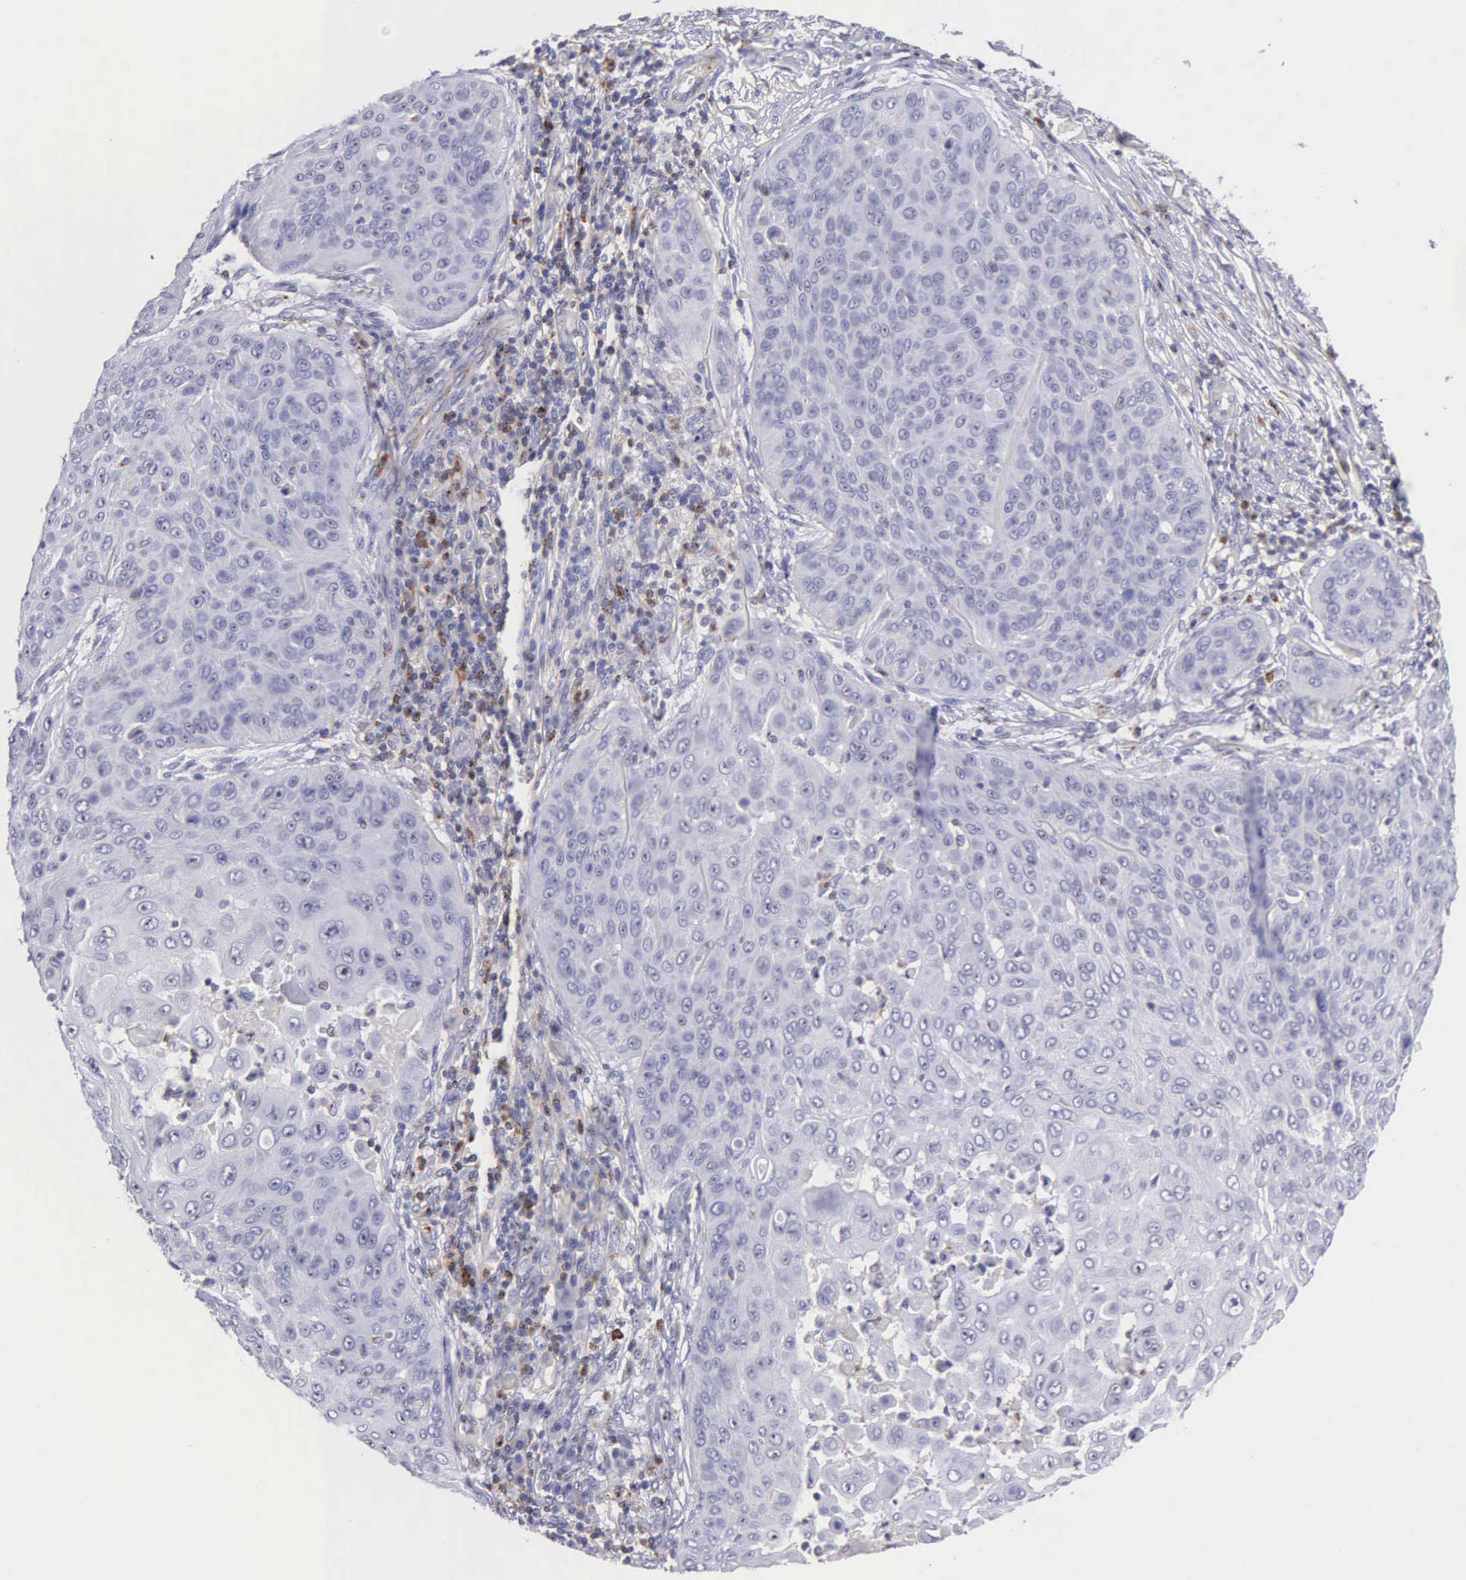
{"staining": {"intensity": "negative", "quantity": "none", "location": "none"}, "tissue": "skin cancer", "cell_type": "Tumor cells", "image_type": "cancer", "snomed": [{"axis": "morphology", "description": "Squamous cell carcinoma, NOS"}, {"axis": "topography", "description": "Skin"}], "caption": "Tumor cells show no significant protein staining in skin cancer (squamous cell carcinoma).", "gene": "SRGN", "patient": {"sex": "male", "age": 82}}